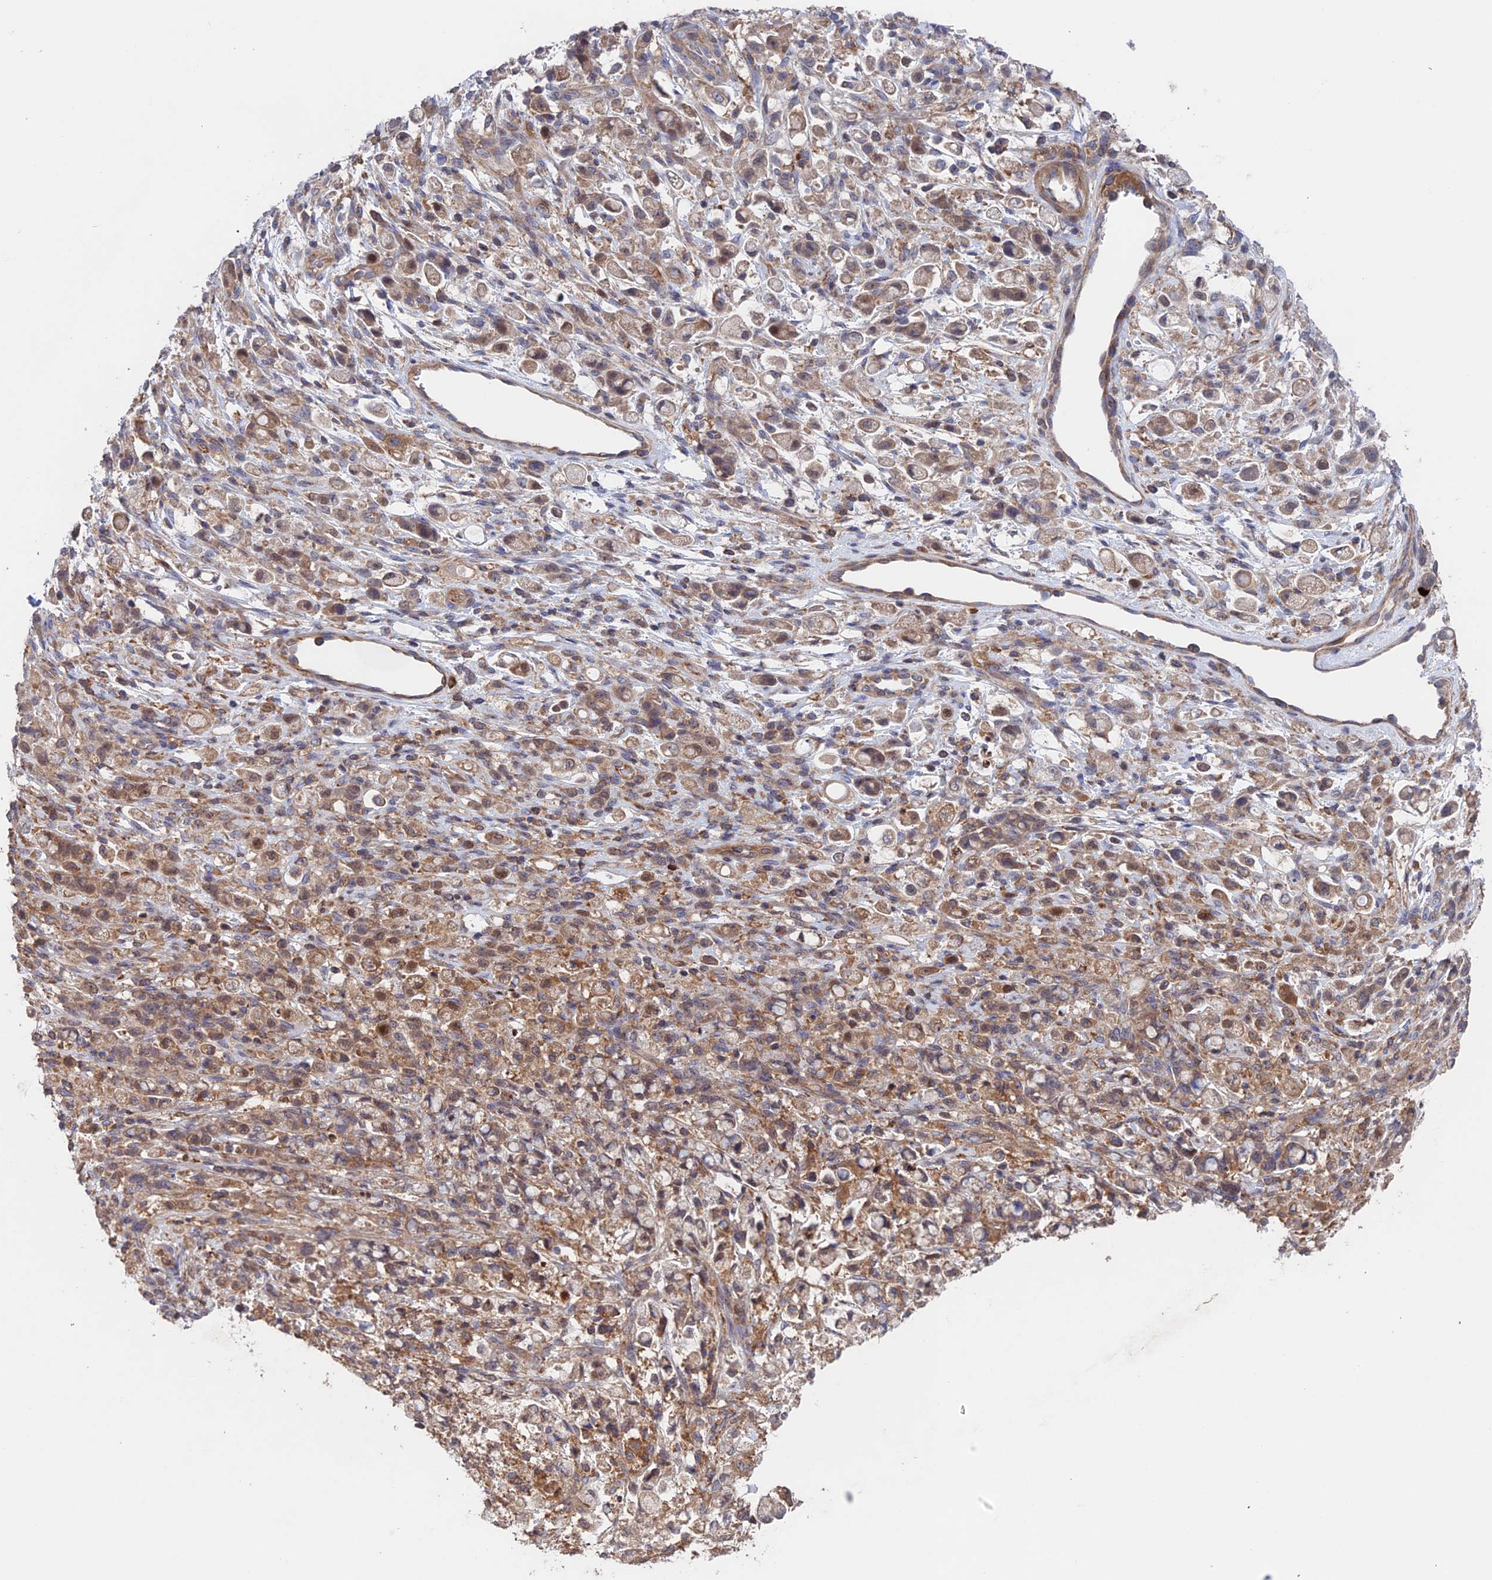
{"staining": {"intensity": "weak", "quantity": ">75%", "location": "cytoplasmic/membranous"}, "tissue": "stomach cancer", "cell_type": "Tumor cells", "image_type": "cancer", "snomed": [{"axis": "morphology", "description": "Adenocarcinoma, NOS"}, {"axis": "topography", "description": "Stomach"}], "caption": "The histopathology image displays immunohistochemical staining of stomach adenocarcinoma. There is weak cytoplasmic/membranous staining is seen in about >75% of tumor cells.", "gene": "NUDT16L1", "patient": {"sex": "female", "age": 60}}